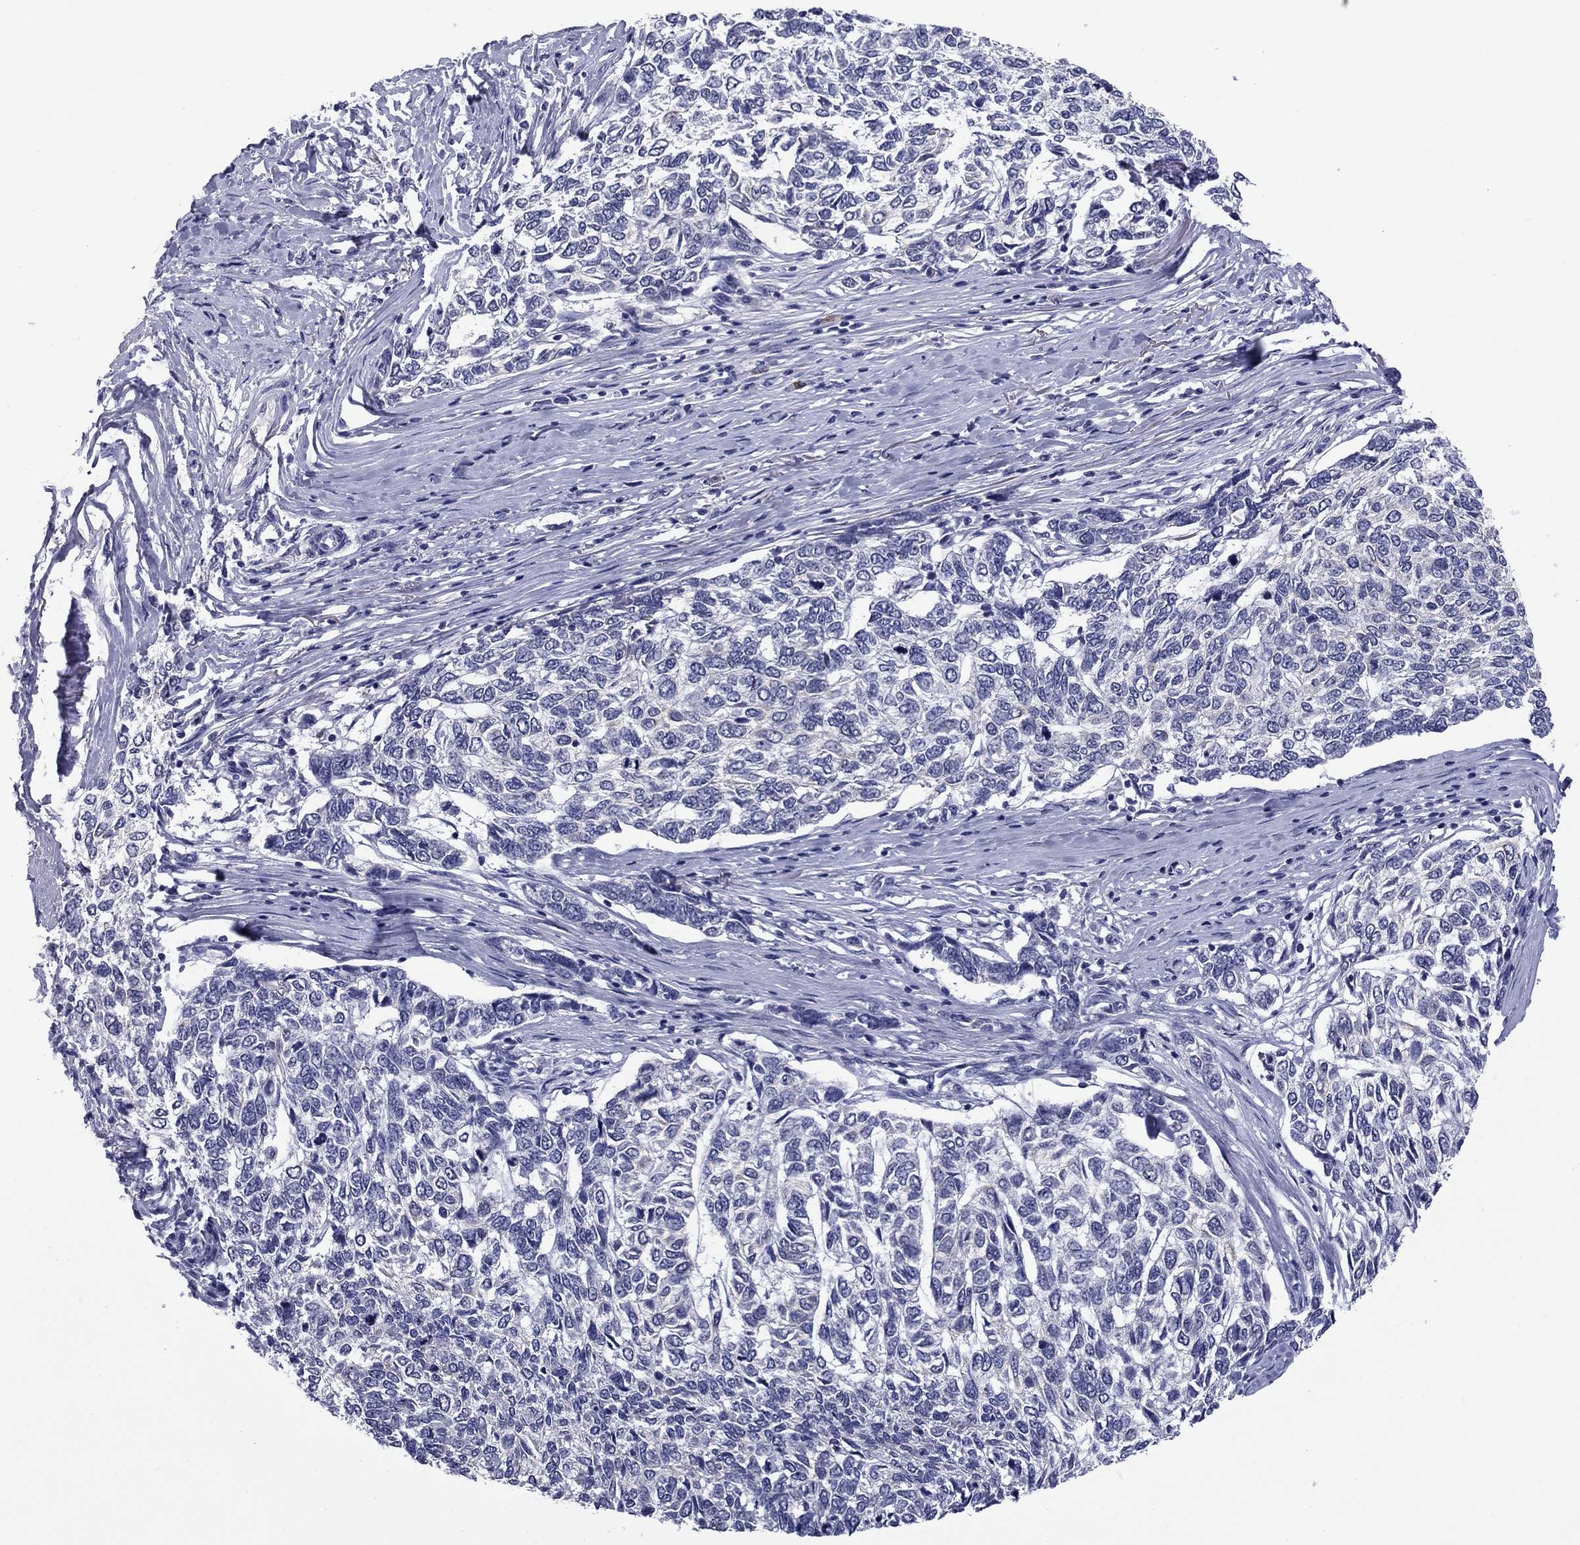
{"staining": {"intensity": "negative", "quantity": "none", "location": "none"}, "tissue": "skin cancer", "cell_type": "Tumor cells", "image_type": "cancer", "snomed": [{"axis": "morphology", "description": "Basal cell carcinoma"}, {"axis": "topography", "description": "Skin"}], "caption": "Tumor cells show no significant protein positivity in skin cancer. The staining was performed using DAB (3,3'-diaminobenzidine) to visualize the protein expression in brown, while the nuclei were stained in blue with hematoxylin (Magnification: 20x).", "gene": "HAO1", "patient": {"sex": "female", "age": 65}}